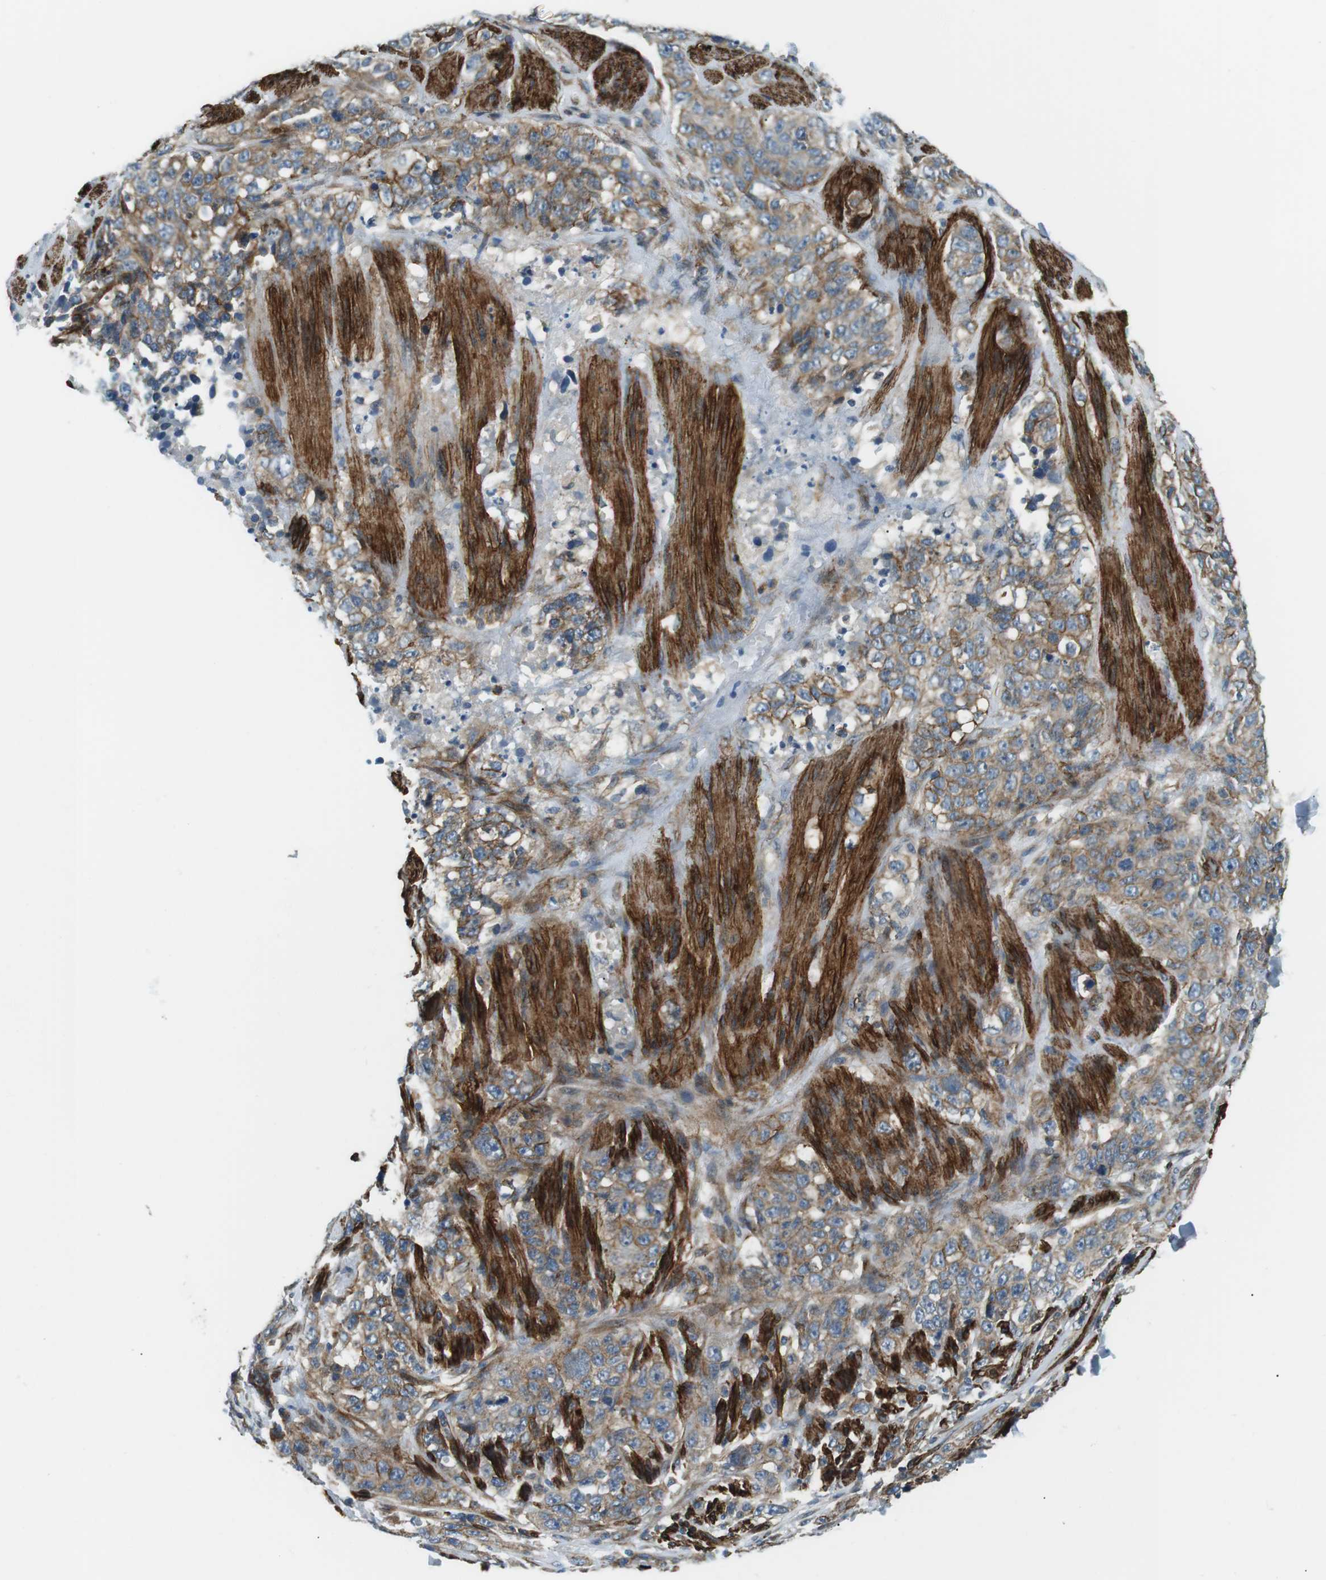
{"staining": {"intensity": "weak", "quantity": ">75%", "location": "cytoplasmic/membranous"}, "tissue": "stomach cancer", "cell_type": "Tumor cells", "image_type": "cancer", "snomed": [{"axis": "morphology", "description": "Adenocarcinoma, NOS"}, {"axis": "topography", "description": "Stomach"}], "caption": "About >75% of tumor cells in stomach cancer (adenocarcinoma) reveal weak cytoplasmic/membranous protein expression as visualized by brown immunohistochemical staining.", "gene": "ODR4", "patient": {"sex": "male", "age": 48}}